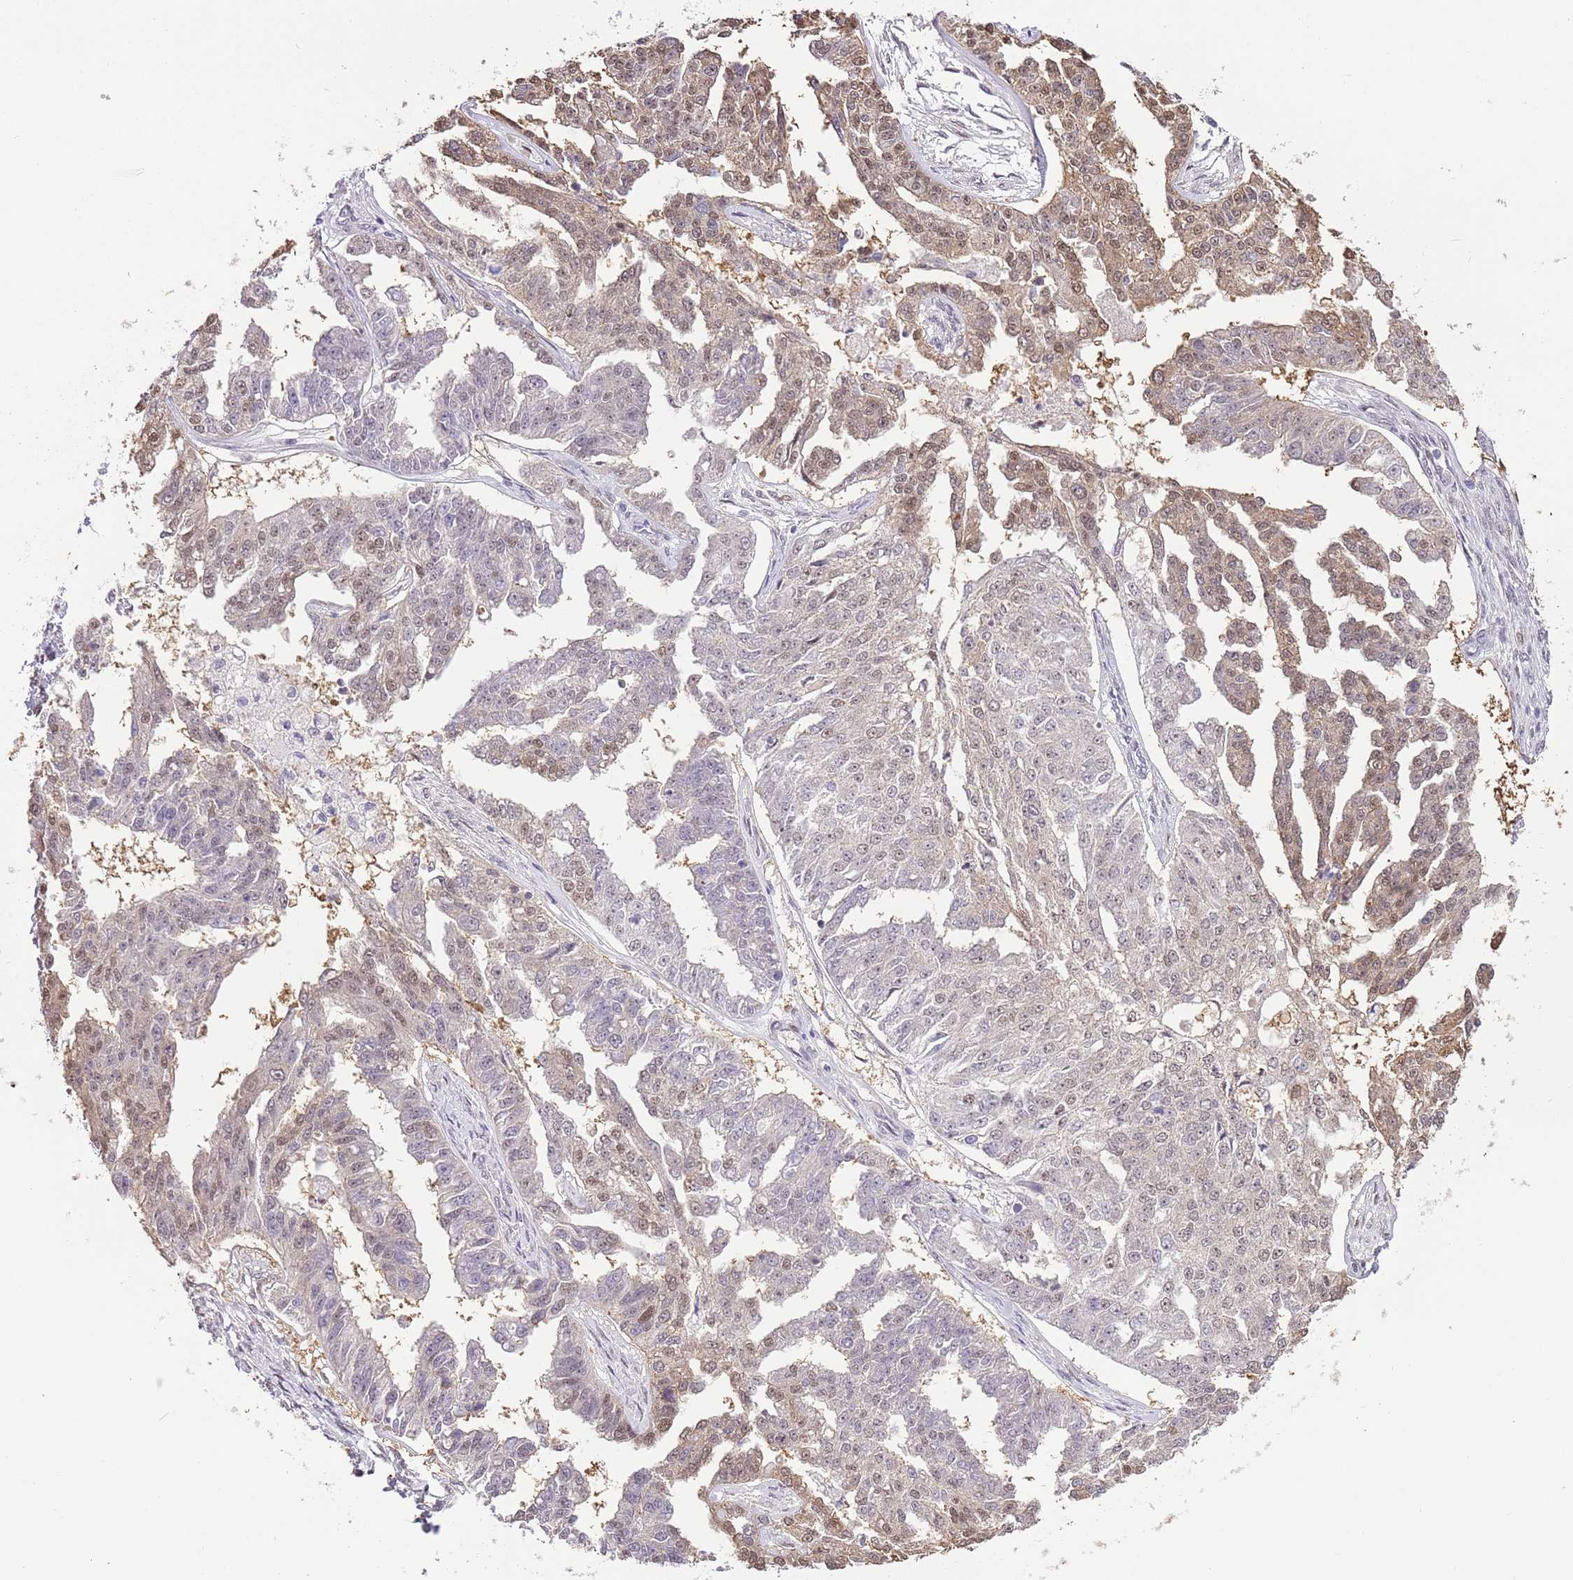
{"staining": {"intensity": "weak", "quantity": "25%-75%", "location": "cytoplasmic/membranous,nuclear"}, "tissue": "ovarian cancer", "cell_type": "Tumor cells", "image_type": "cancer", "snomed": [{"axis": "morphology", "description": "Cystadenocarcinoma, serous, NOS"}, {"axis": "topography", "description": "Ovary"}], "caption": "Human serous cystadenocarcinoma (ovarian) stained with a protein marker shows weak staining in tumor cells.", "gene": "RFK", "patient": {"sex": "female", "age": 58}}